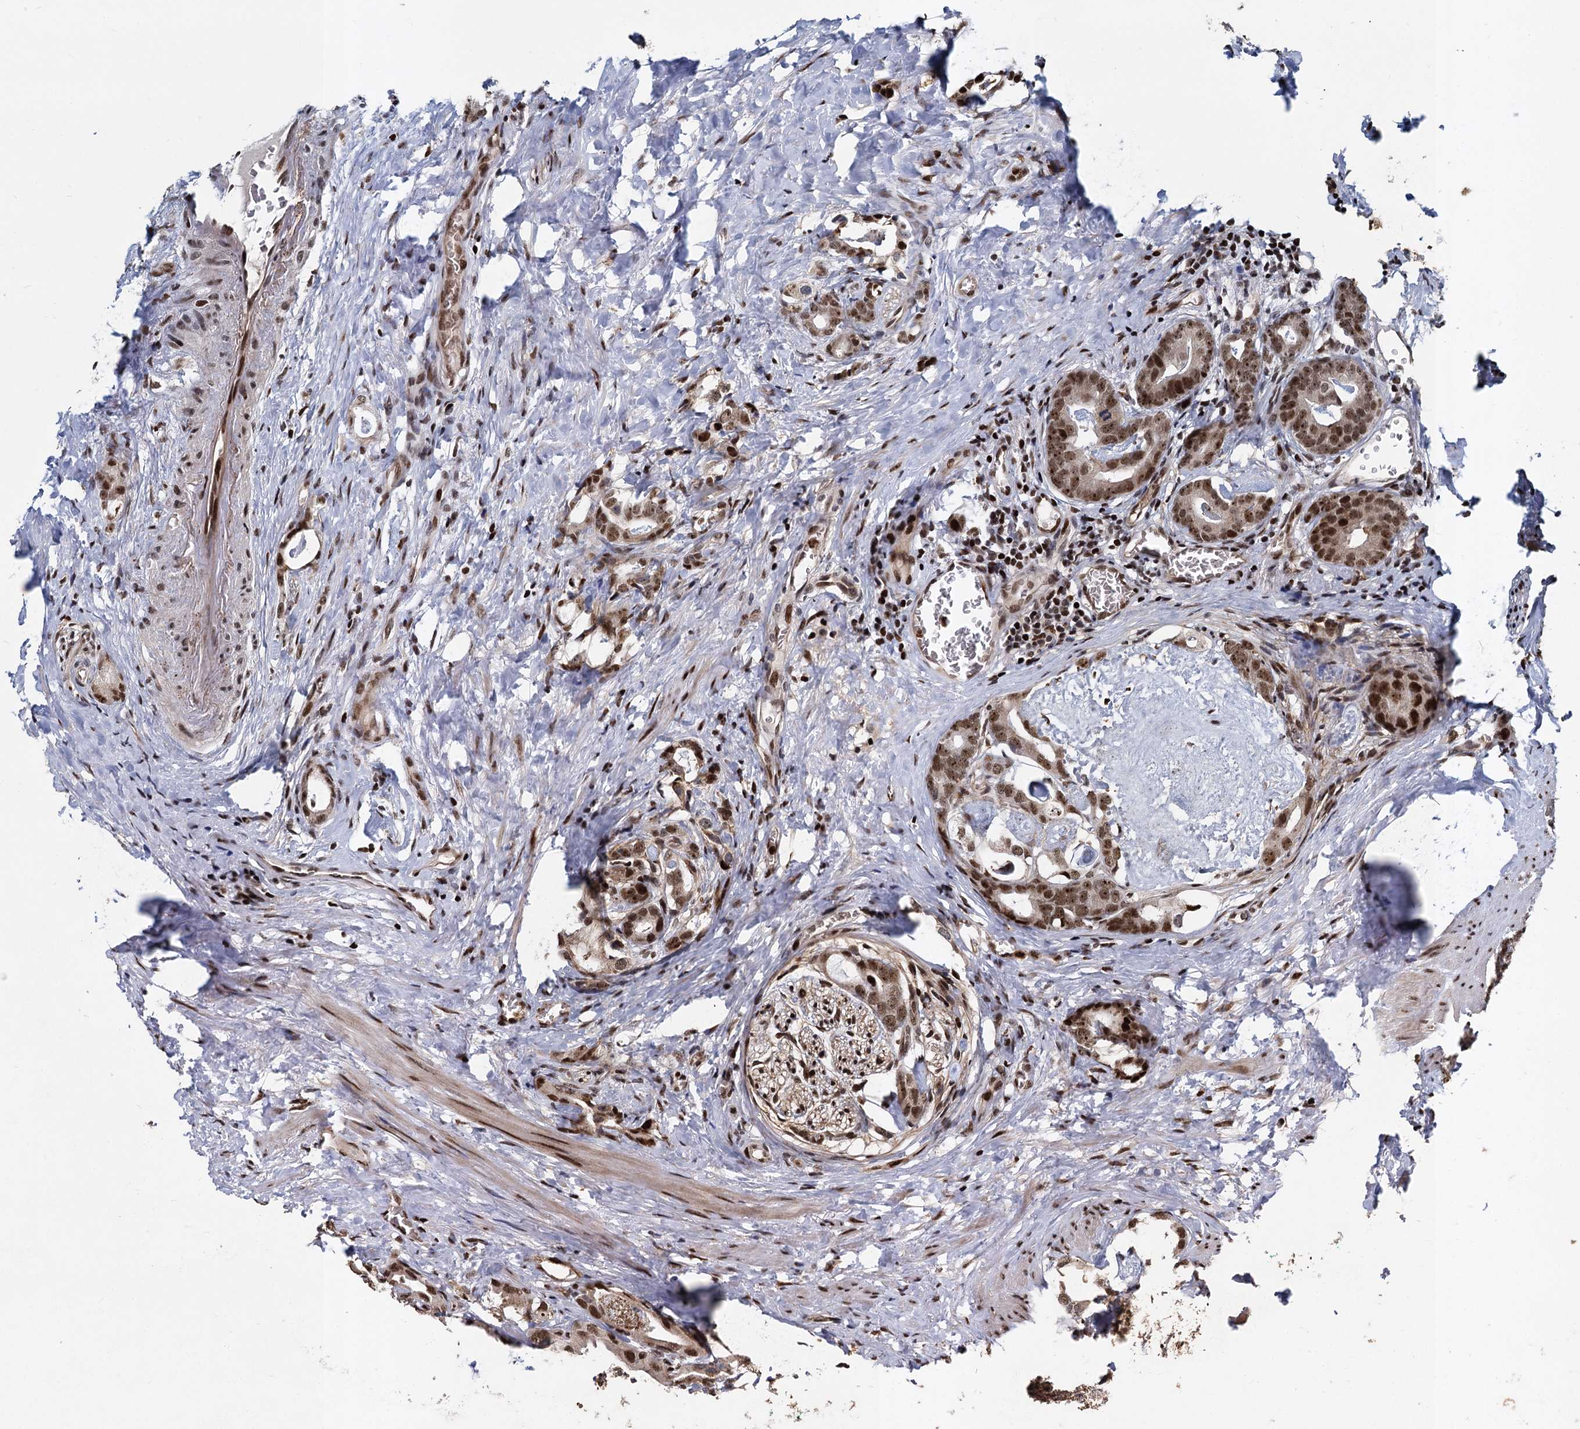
{"staining": {"intensity": "moderate", "quantity": ">75%", "location": "nuclear"}, "tissue": "prostate cancer", "cell_type": "Tumor cells", "image_type": "cancer", "snomed": [{"axis": "morphology", "description": "Adenocarcinoma, Low grade"}, {"axis": "topography", "description": "Prostate"}], "caption": "IHC histopathology image of prostate cancer (adenocarcinoma (low-grade)) stained for a protein (brown), which exhibits medium levels of moderate nuclear expression in approximately >75% of tumor cells.", "gene": "ANKRD49", "patient": {"sex": "male", "age": 71}}